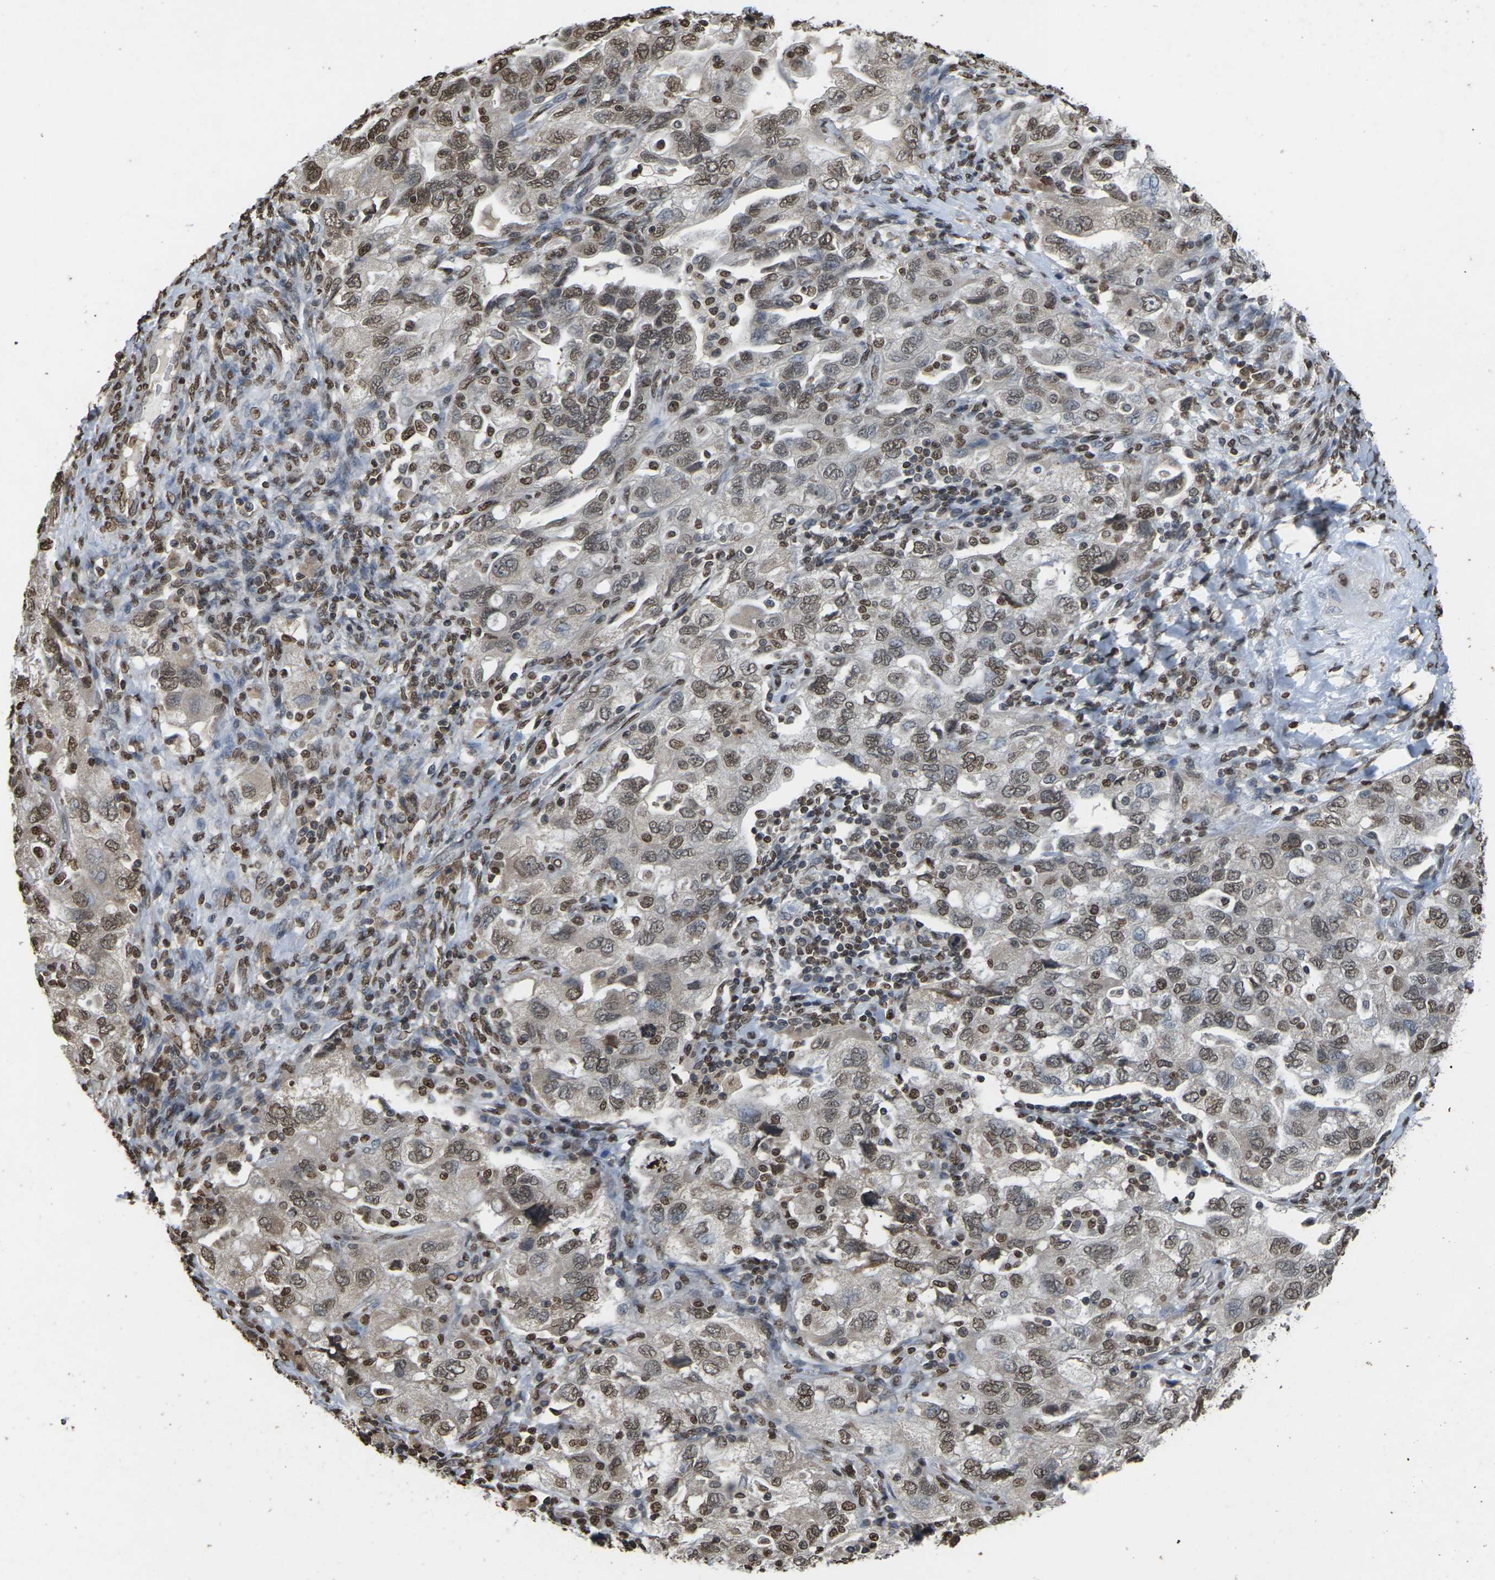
{"staining": {"intensity": "moderate", "quantity": ">75%", "location": "nuclear"}, "tissue": "ovarian cancer", "cell_type": "Tumor cells", "image_type": "cancer", "snomed": [{"axis": "morphology", "description": "Carcinoma, NOS"}, {"axis": "morphology", "description": "Cystadenocarcinoma, serous, NOS"}, {"axis": "topography", "description": "Ovary"}], "caption": "Protein staining by immunohistochemistry (IHC) shows moderate nuclear positivity in approximately >75% of tumor cells in ovarian cancer.", "gene": "EMSY", "patient": {"sex": "female", "age": 69}}